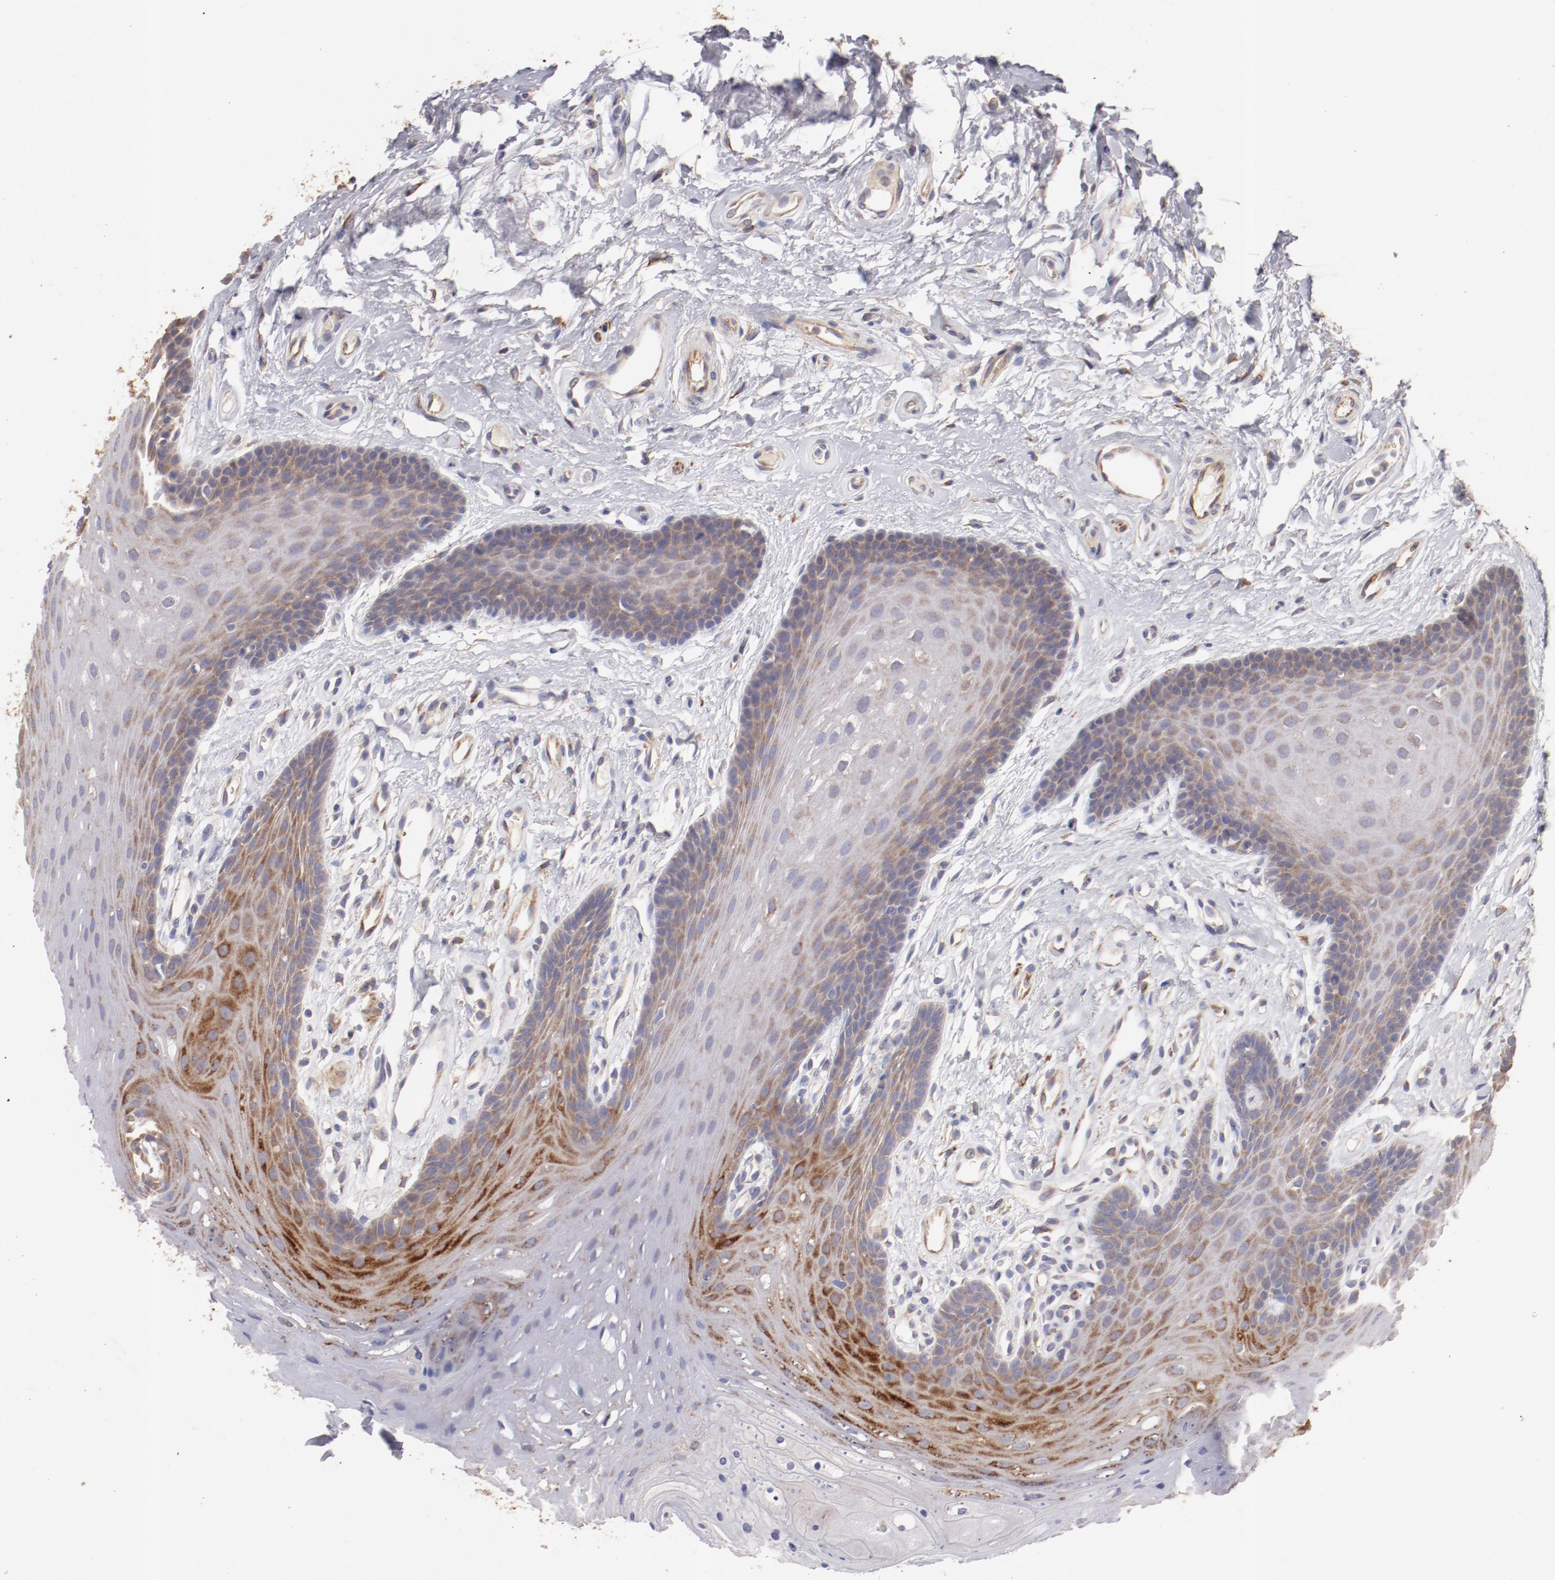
{"staining": {"intensity": "weak", "quantity": "25%-75%", "location": "cytoplasmic/membranous"}, "tissue": "oral mucosa", "cell_type": "Squamous epithelial cells", "image_type": "normal", "snomed": [{"axis": "morphology", "description": "Normal tissue, NOS"}, {"axis": "topography", "description": "Oral tissue"}], "caption": "Benign oral mucosa exhibits weak cytoplasmic/membranous positivity in about 25%-75% of squamous epithelial cells, visualized by immunohistochemistry.", "gene": "ENTPD5", "patient": {"sex": "male", "age": 62}}